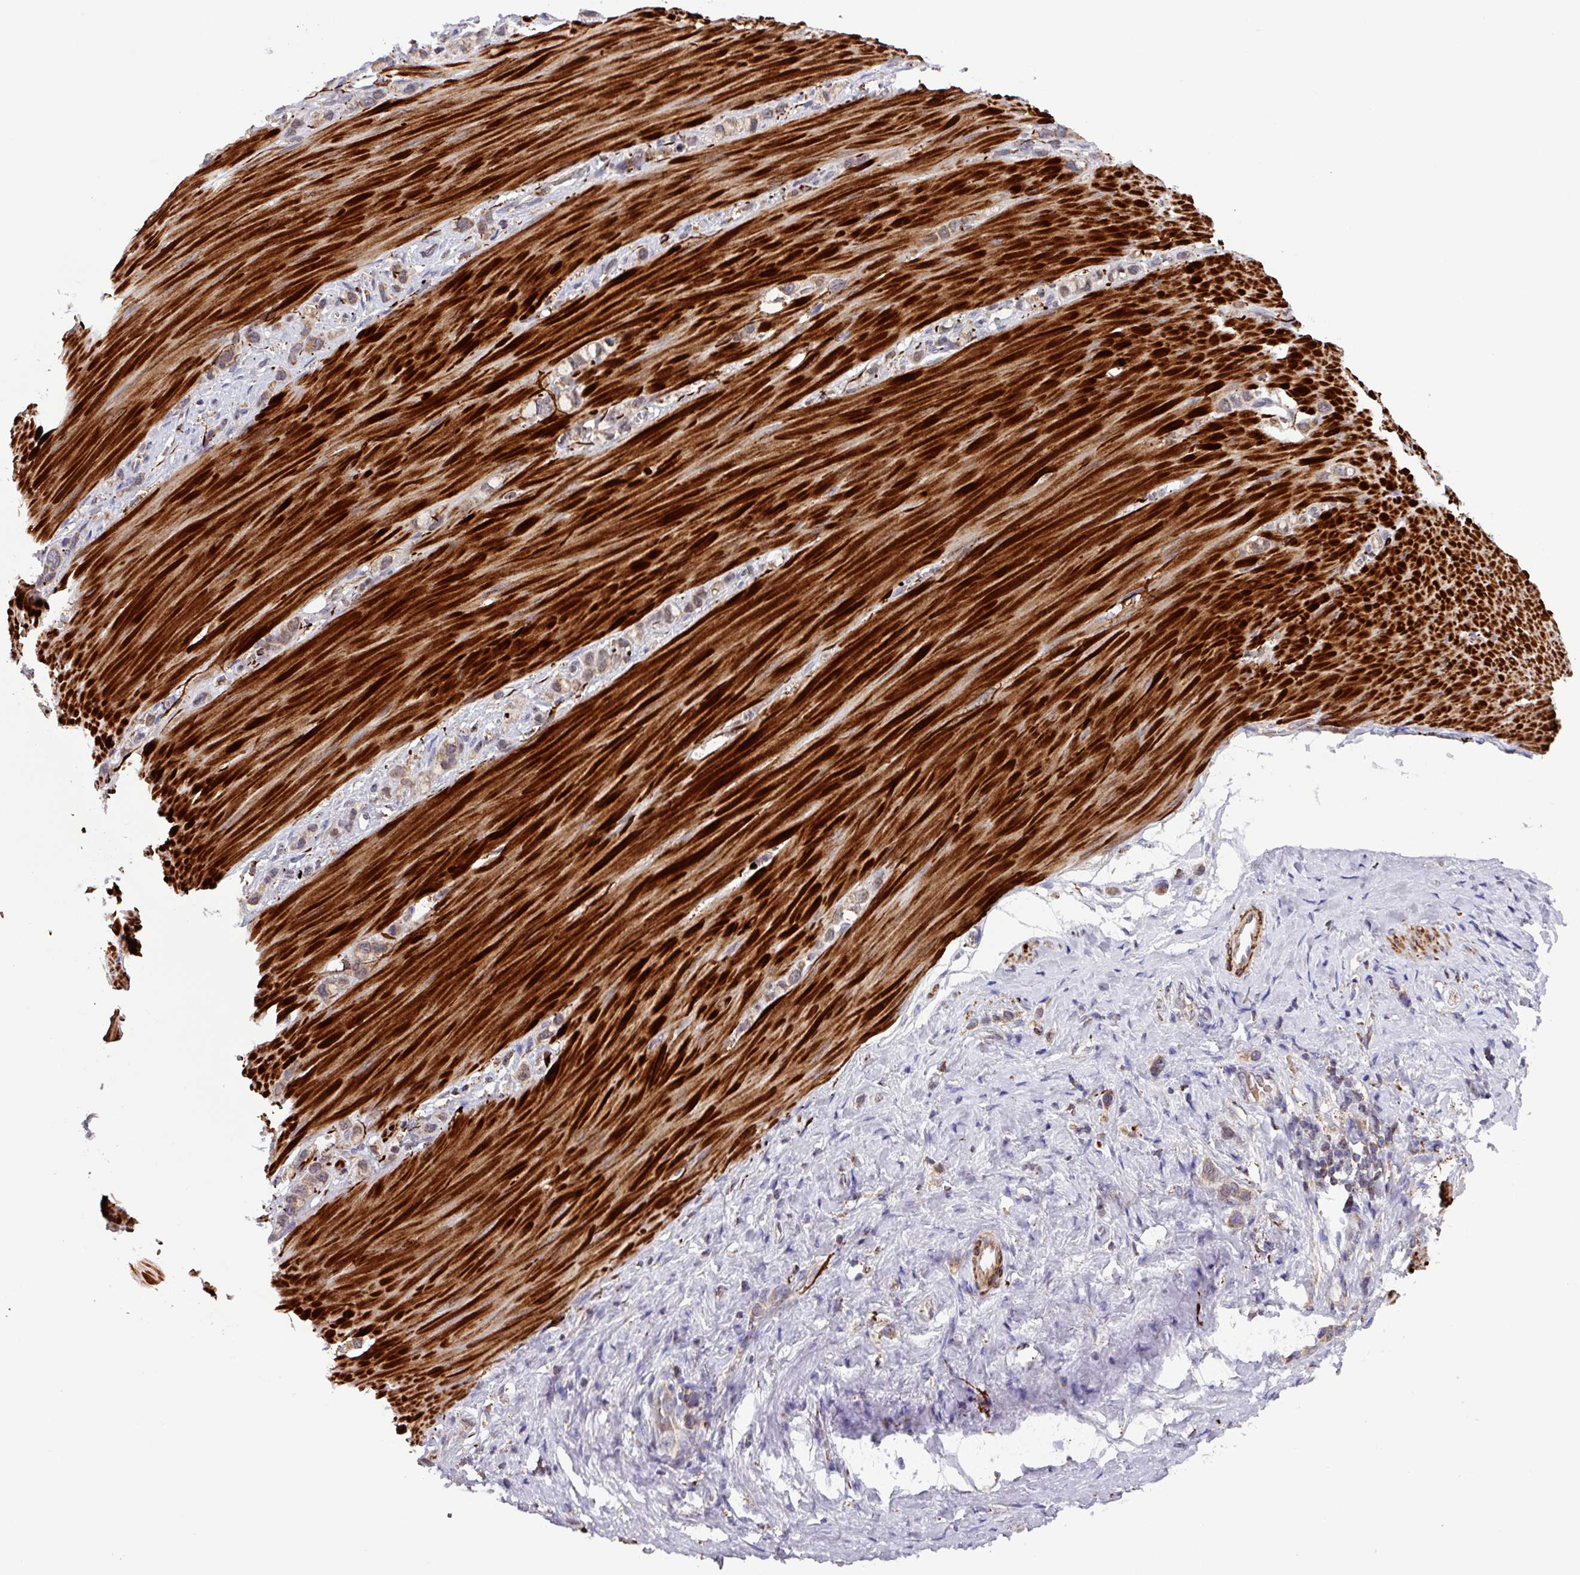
{"staining": {"intensity": "weak", "quantity": ">75%", "location": "cytoplasmic/membranous"}, "tissue": "stomach cancer", "cell_type": "Tumor cells", "image_type": "cancer", "snomed": [{"axis": "morphology", "description": "Adenocarcinoma, NOS"}, {"axis": "topography", "description": "Stomach"}], "caption": "This micrograph reveals adenocarcinoma (stomach) stained with IHC to label a protein in brown. The cytoplasmic/membranous of tumor cells show weak positivity for the protein. Nuclei are counter-stained blue.", "gene": "AKIRIN1", "patient": {"sex": "female", "age": 65}}